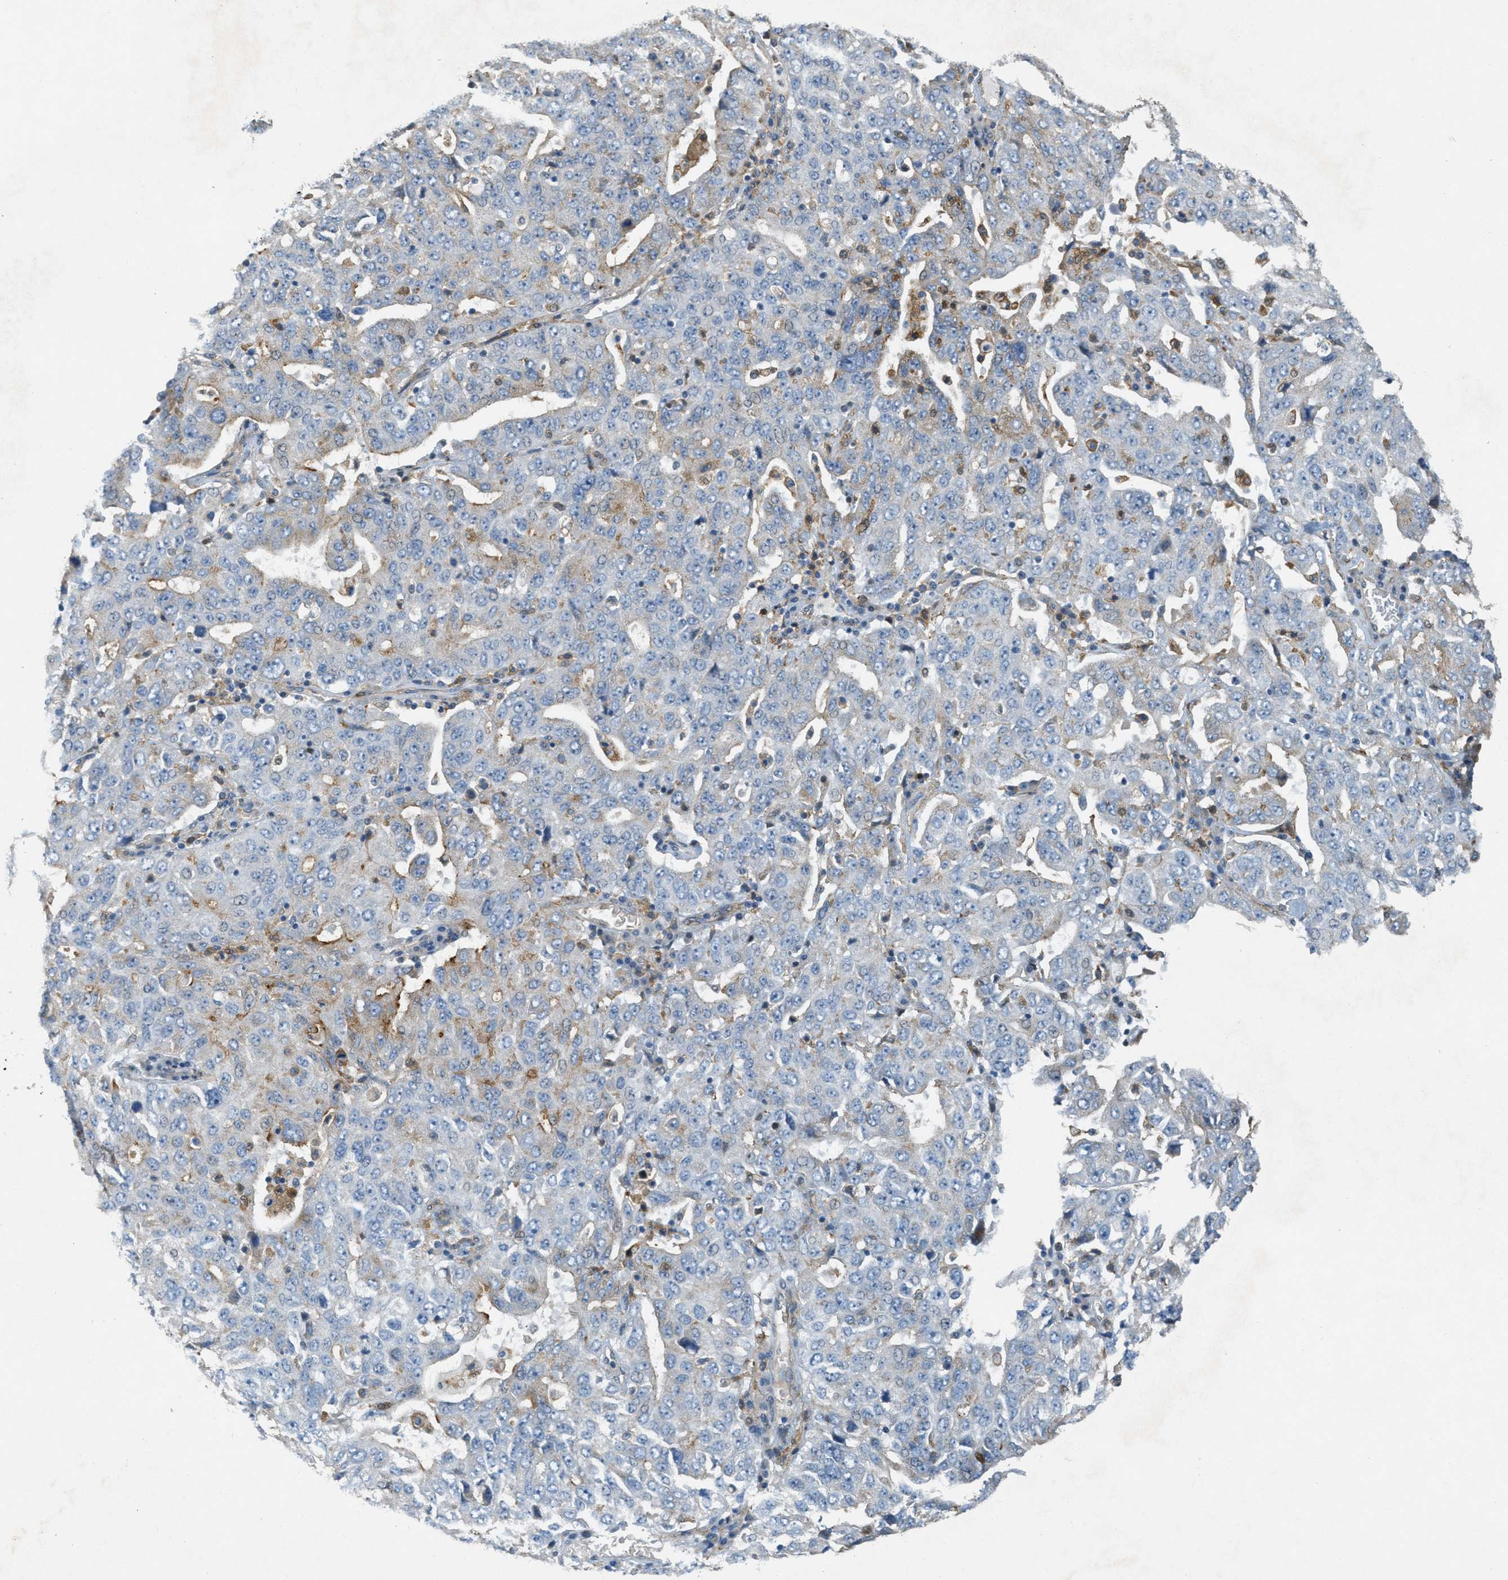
{"staining": {"intensity": "negative", "quantity": "none", "location": "none"}, "tissue": "ovarian cancer", "cell_type": "Tumor cells", "image_type": "cancer", "snomed": [{"axis": "morphology", "description": "Carcinoma, endometroid"}, {"axis": "topography", "description": "Ovary"}], "caption": "High power microscopy histopathology image of an IHC histopathology image of ovarian cancer, revealing no significant expression in tumor cells. Nuclei are stained in blue.", "gene": "ADCY5", "patient": {"sex": "female", "age": 62}}